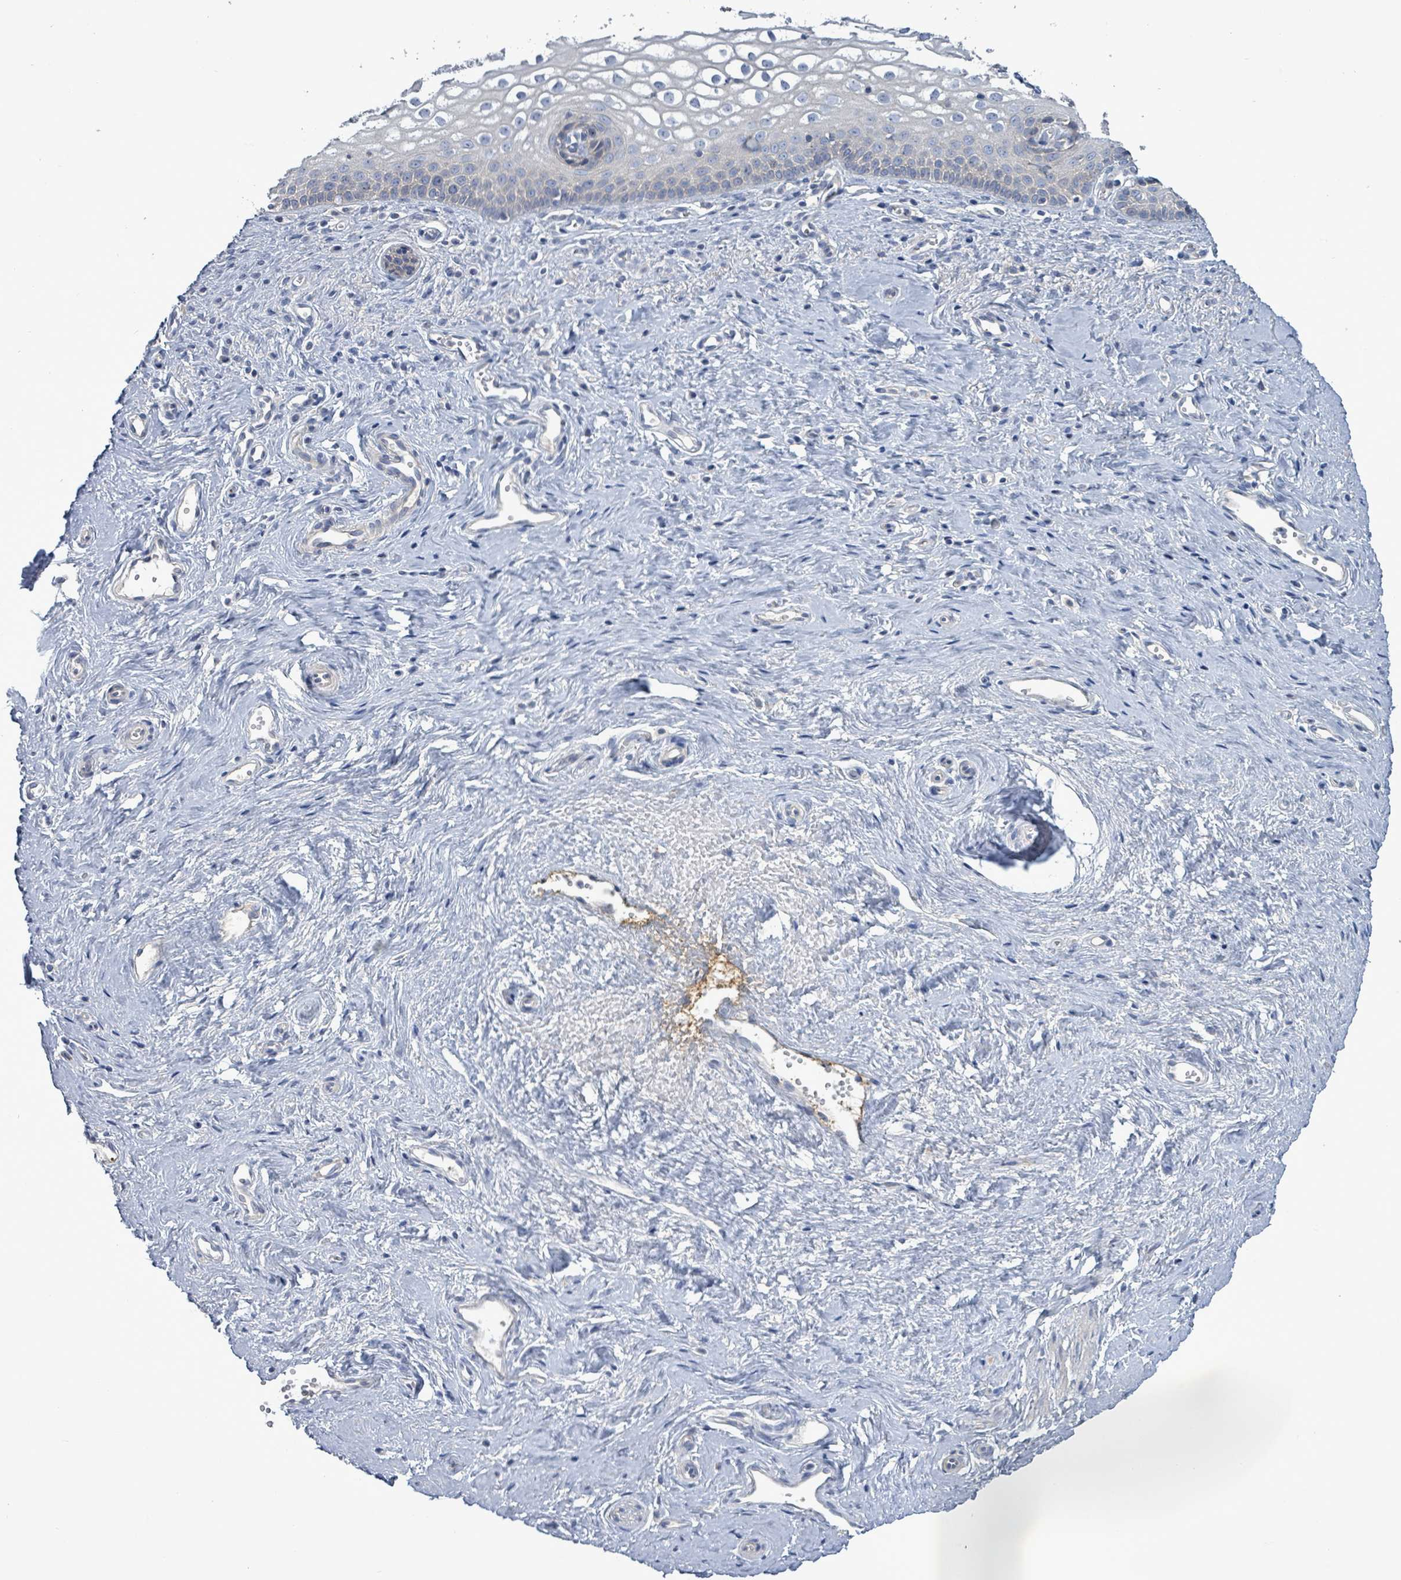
{"staining": {"intensity": "negative", "quantity": "none", "location": "none"}, "tissue": "vagina", "cell_type": "Squamous epithelial cells", "image_type": "normal", "snomed": [{"axis": "morphology", "description": "Normal tissue, NOS"}, {"axis": "topography", "description": "Vagina"}], "caption": "Squamous epithelial cells show no significant protein expression in normal vagina. (DAB immunohistochemistry (IHC), high magnification).", "gene": "HRAS", "patient": {"sex": "female", "age": 59}}